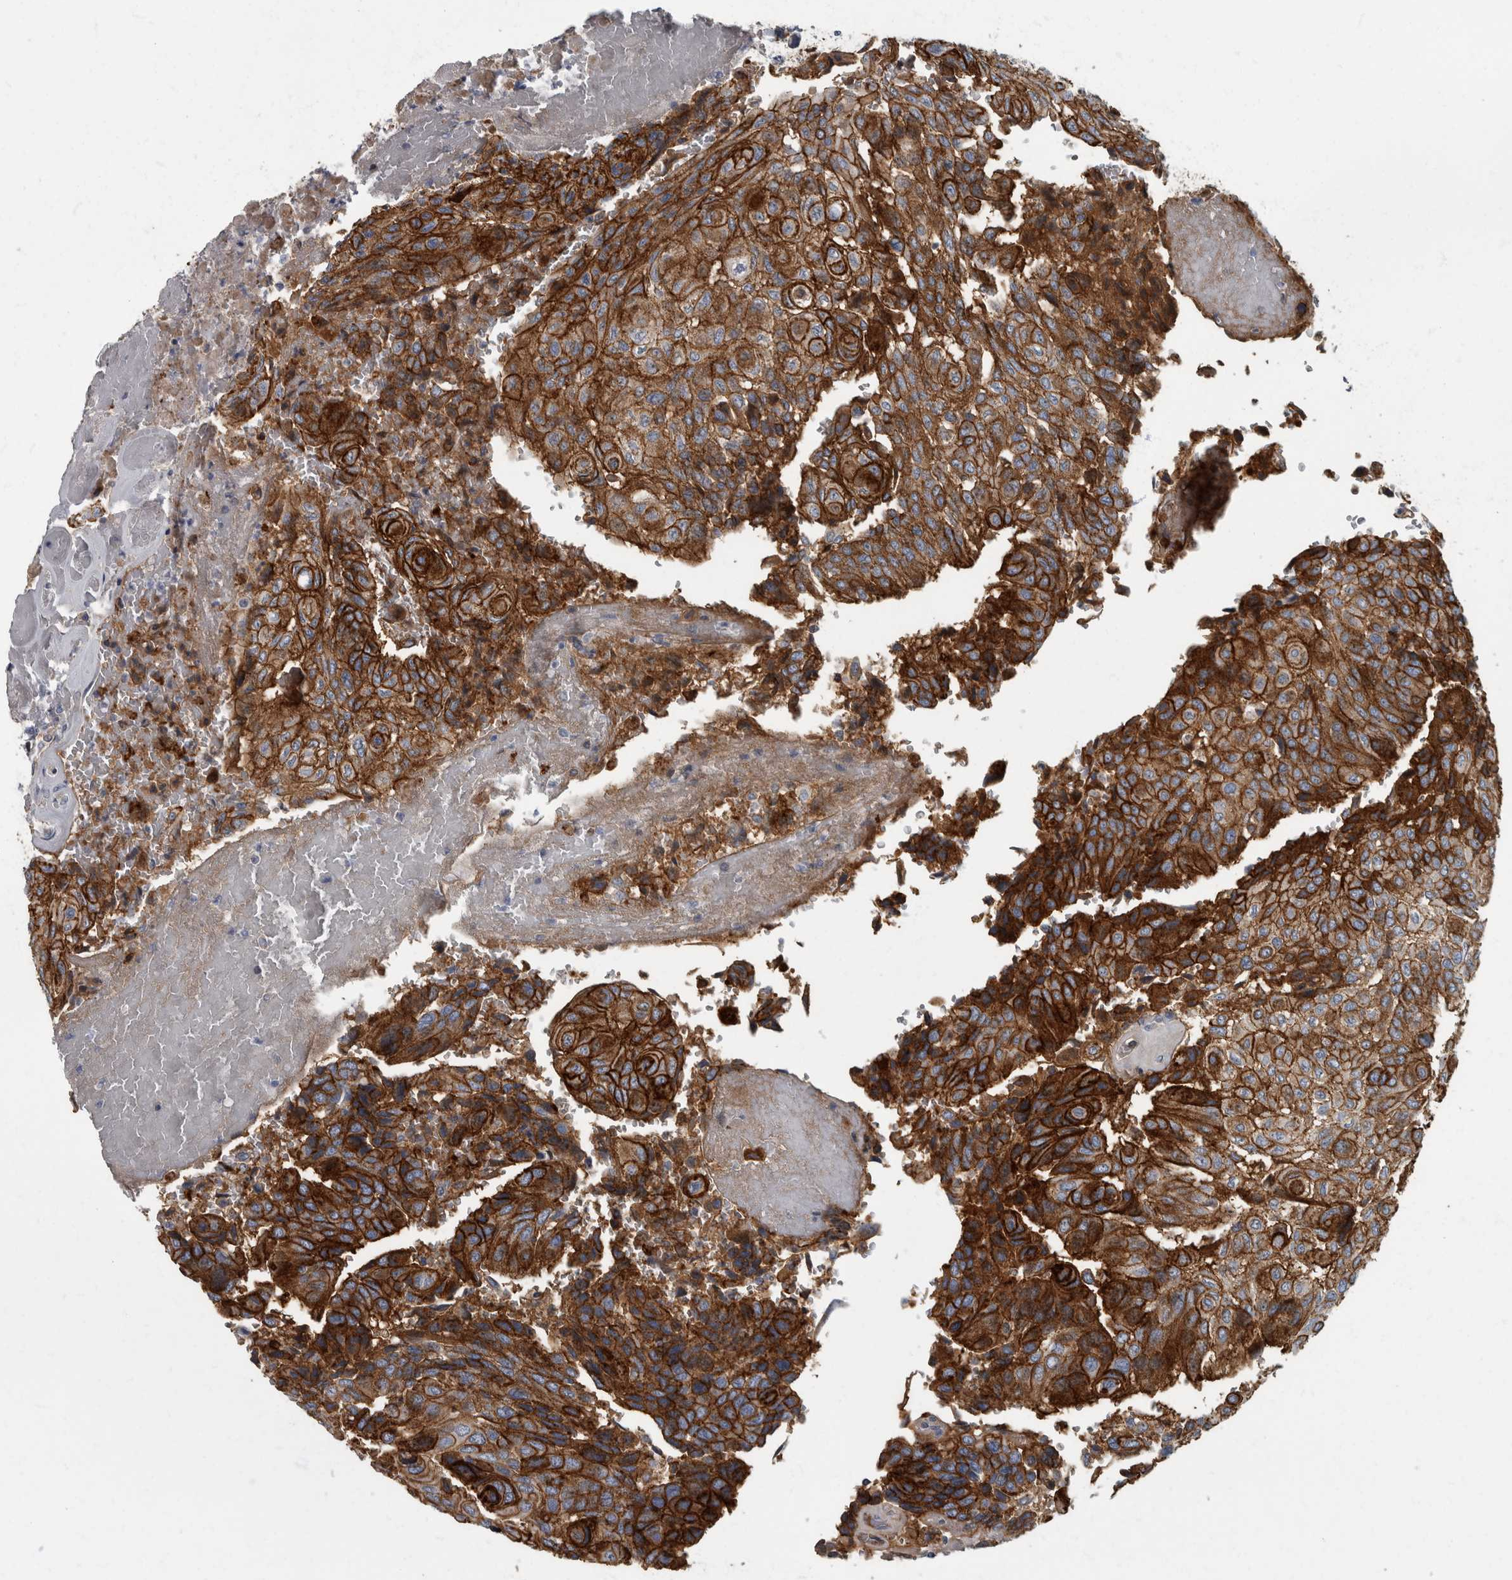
{"staining": {"intensity": "strong", "quantity": ">75%", "location": "cytoplasmic/membranous"}, "tissue": "urothelial cancer", "cell_type": "Tumor cells", "image_type": "cancer", "snomed": [{"axis": "morphology", "description": "Urothelial carcinoma, High grade"}, {"axis": "topography", "description": "Urinary bladder"}], "caption": "The photomicrograph displays staining of high-grade urothelial carcinoma, revealing strong cytoplasmic/membranous protein staining (brown color) within tumor cells.", "gene": "DSG2", "patient": {"sex": "male", "age": 66}}